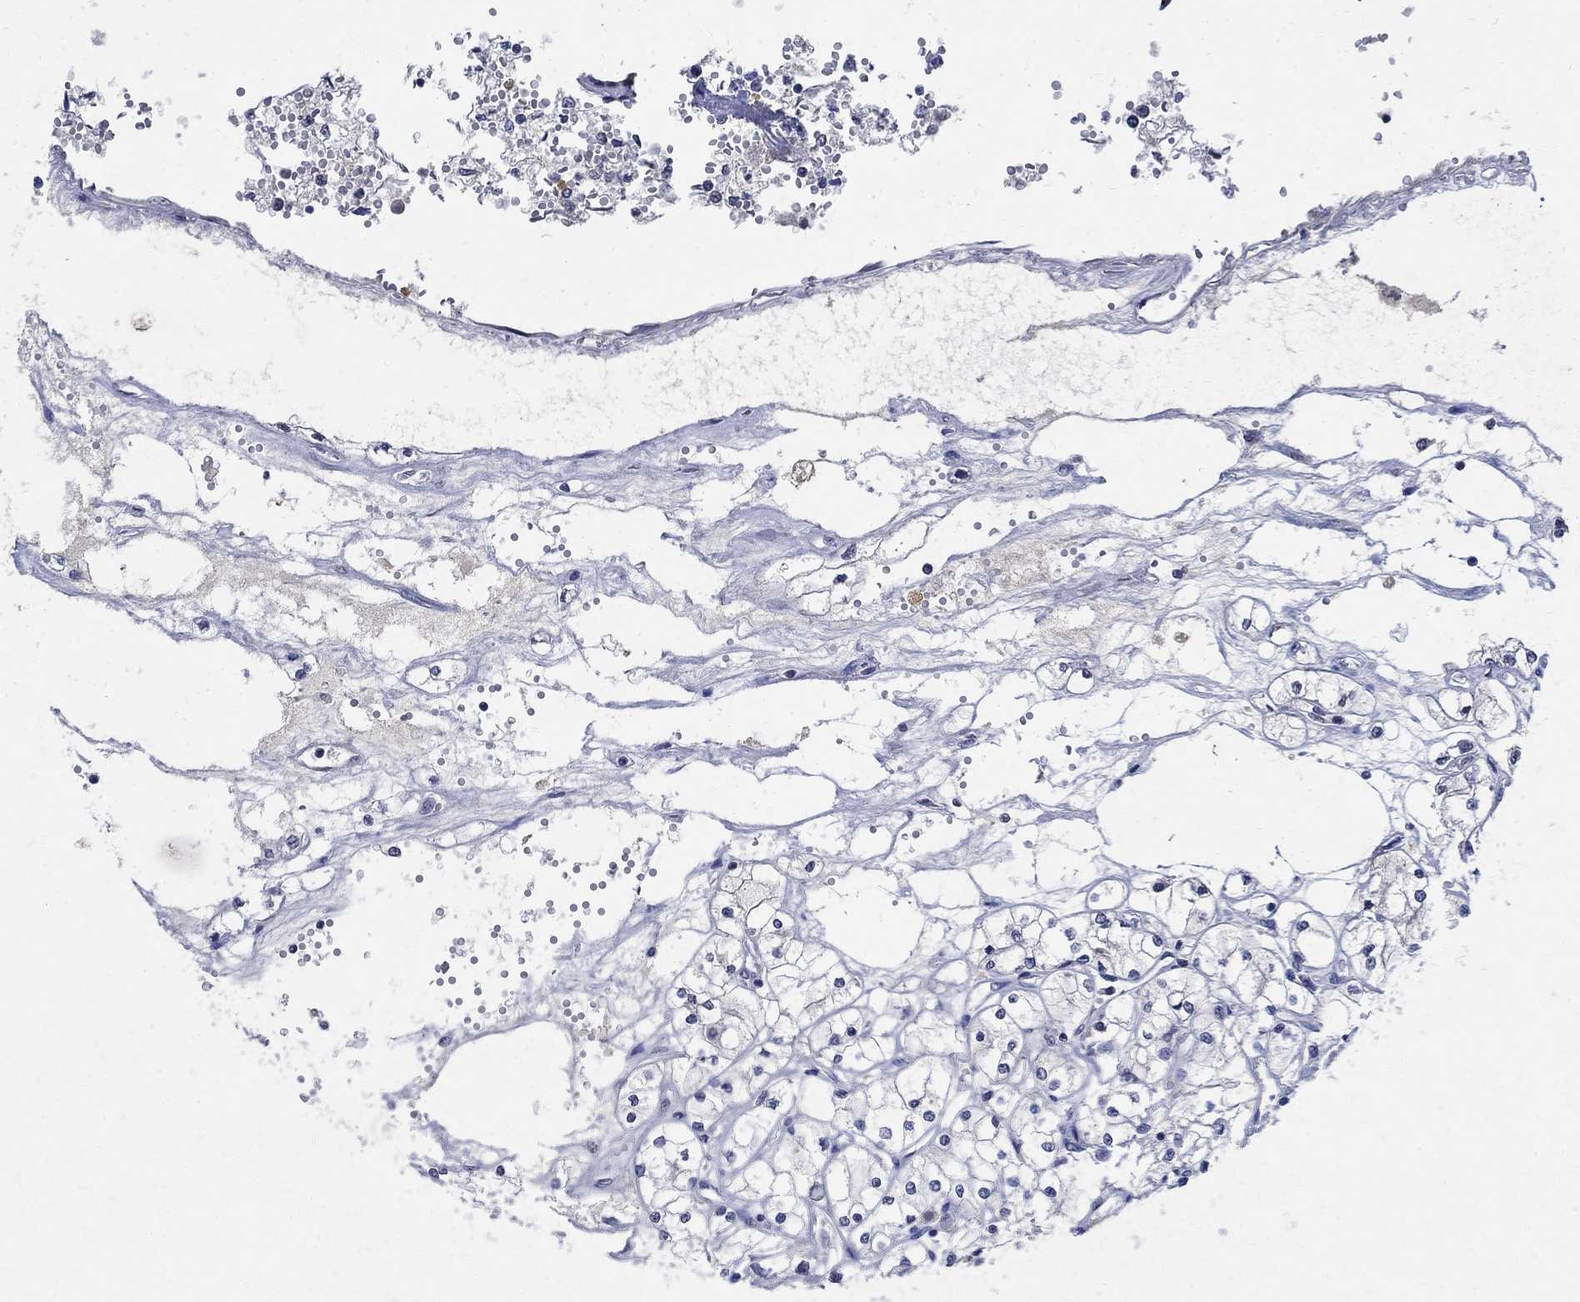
{"staining": {"intensity": "negative", "quantity": "none", "location": "none"}, "tissue": "renal cancer", "cell_type": "Tumor cells", "image_type": "cancer", "snomed": [{"axis": "morphology", "description": "Adenocarcinoma, NOS"}, {"axis": "topography", "description": "Kidney"}], "caption": "An IHC micrograph of adenocarcinoma (renal) is shown. There is no staining in tumor cells of adenocarcinoma (renal). Nuclei are stained in blue.", "gene": "TMEM169", "patient": {"sex": "male", "age": 67}}